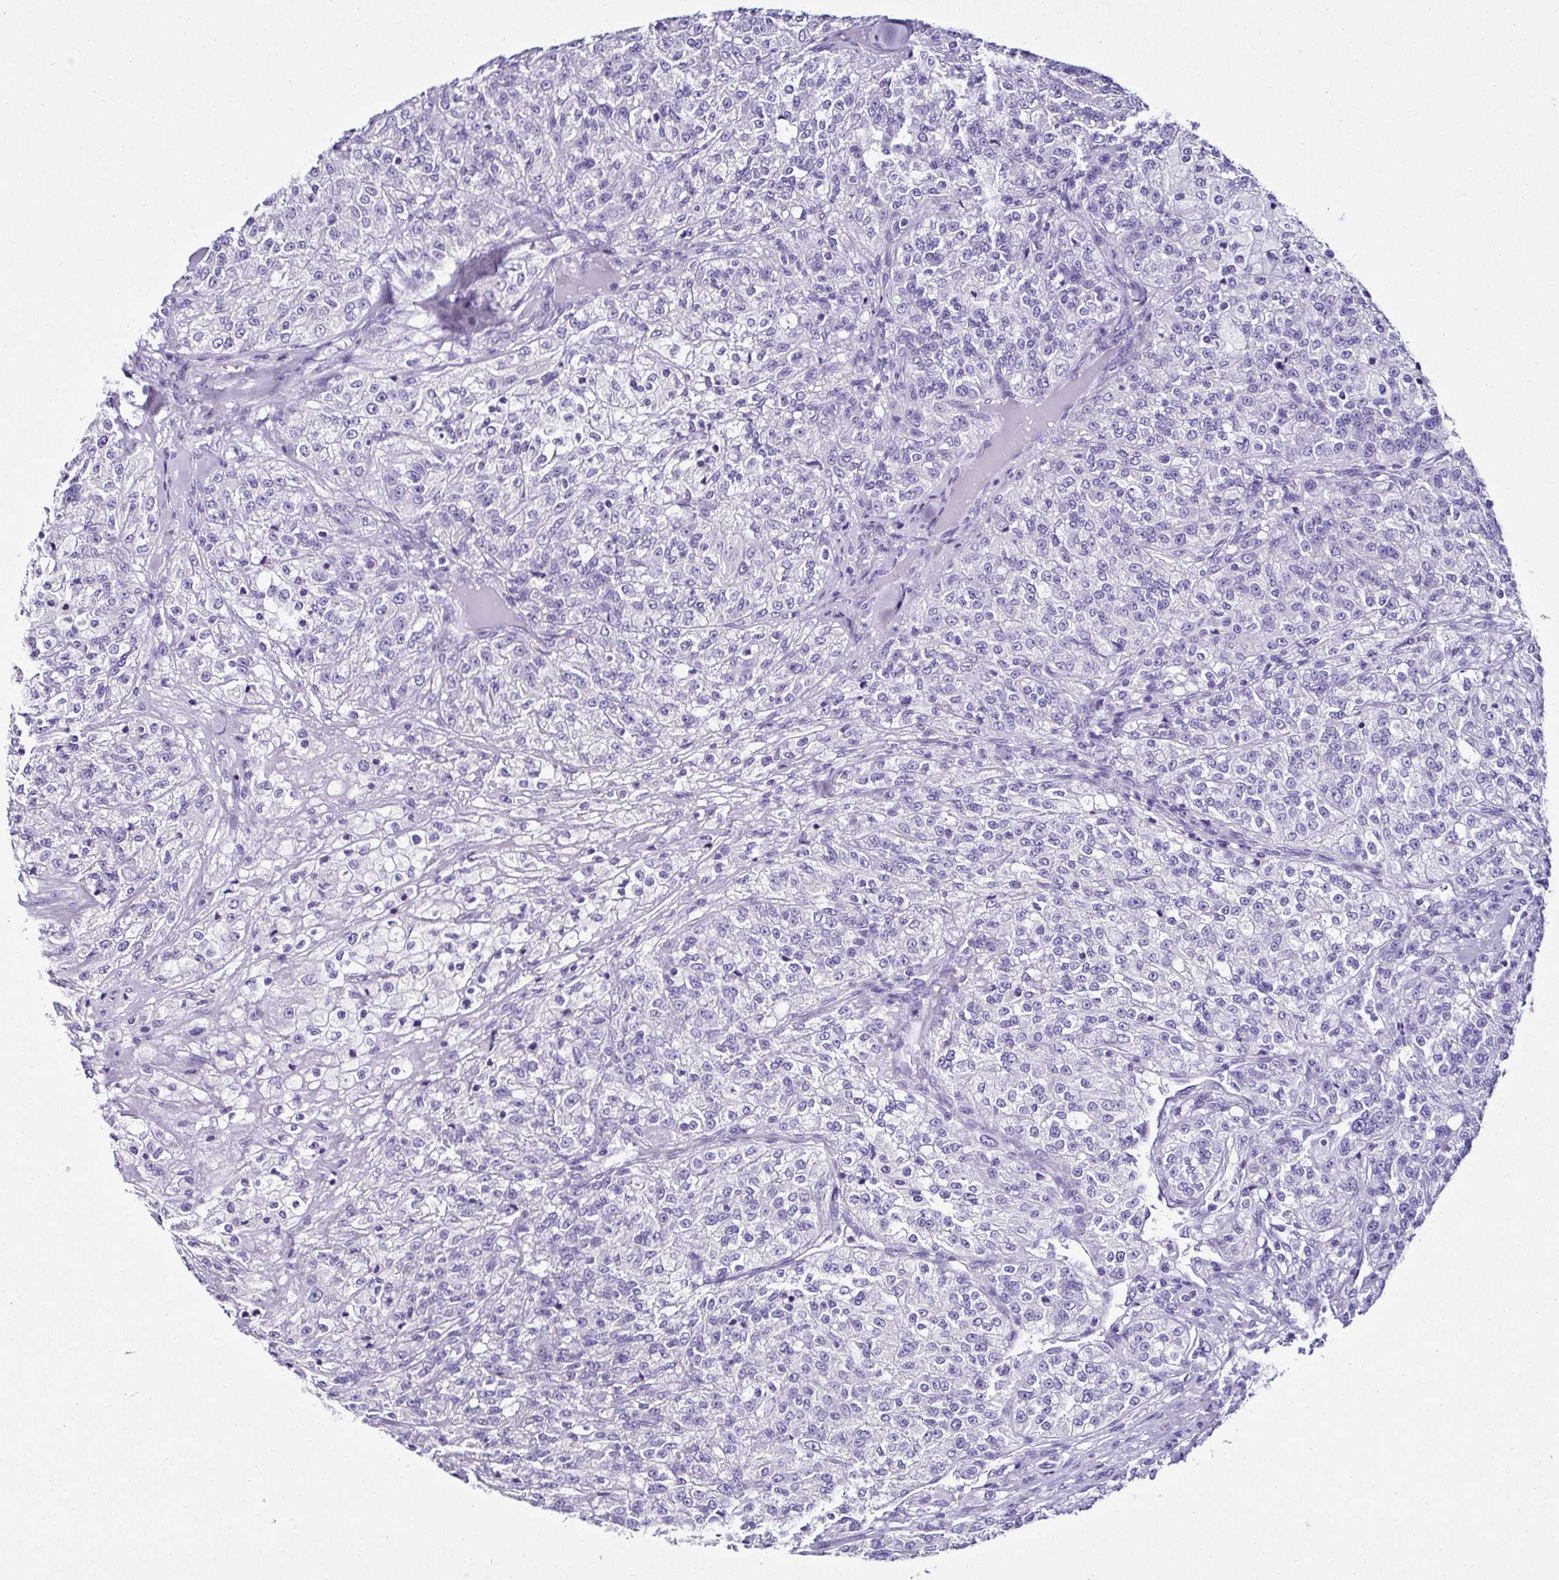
{"staining": {"intensity": "negative", "quantity": "none", "location": "none"}, "tissue": "renal cancer", "cell_type": "Tumor cells", "image_type": "cancer", "snomed": [{"axis": "morphology", "description": "Adenocarcinoma, NOS"}, {"axis": "topography", "description": "Kidney"}], "caption": "High magnification brightfield microscopy of adenocarcinoma (renal) stained with DAB (3,3'-diaminobenzidine) (brown) and counterstained with hematoxylin (blue): tumor cells show no significant staining.", "gene": "SRL", "patient": {"sex": "female", "age": 63}}